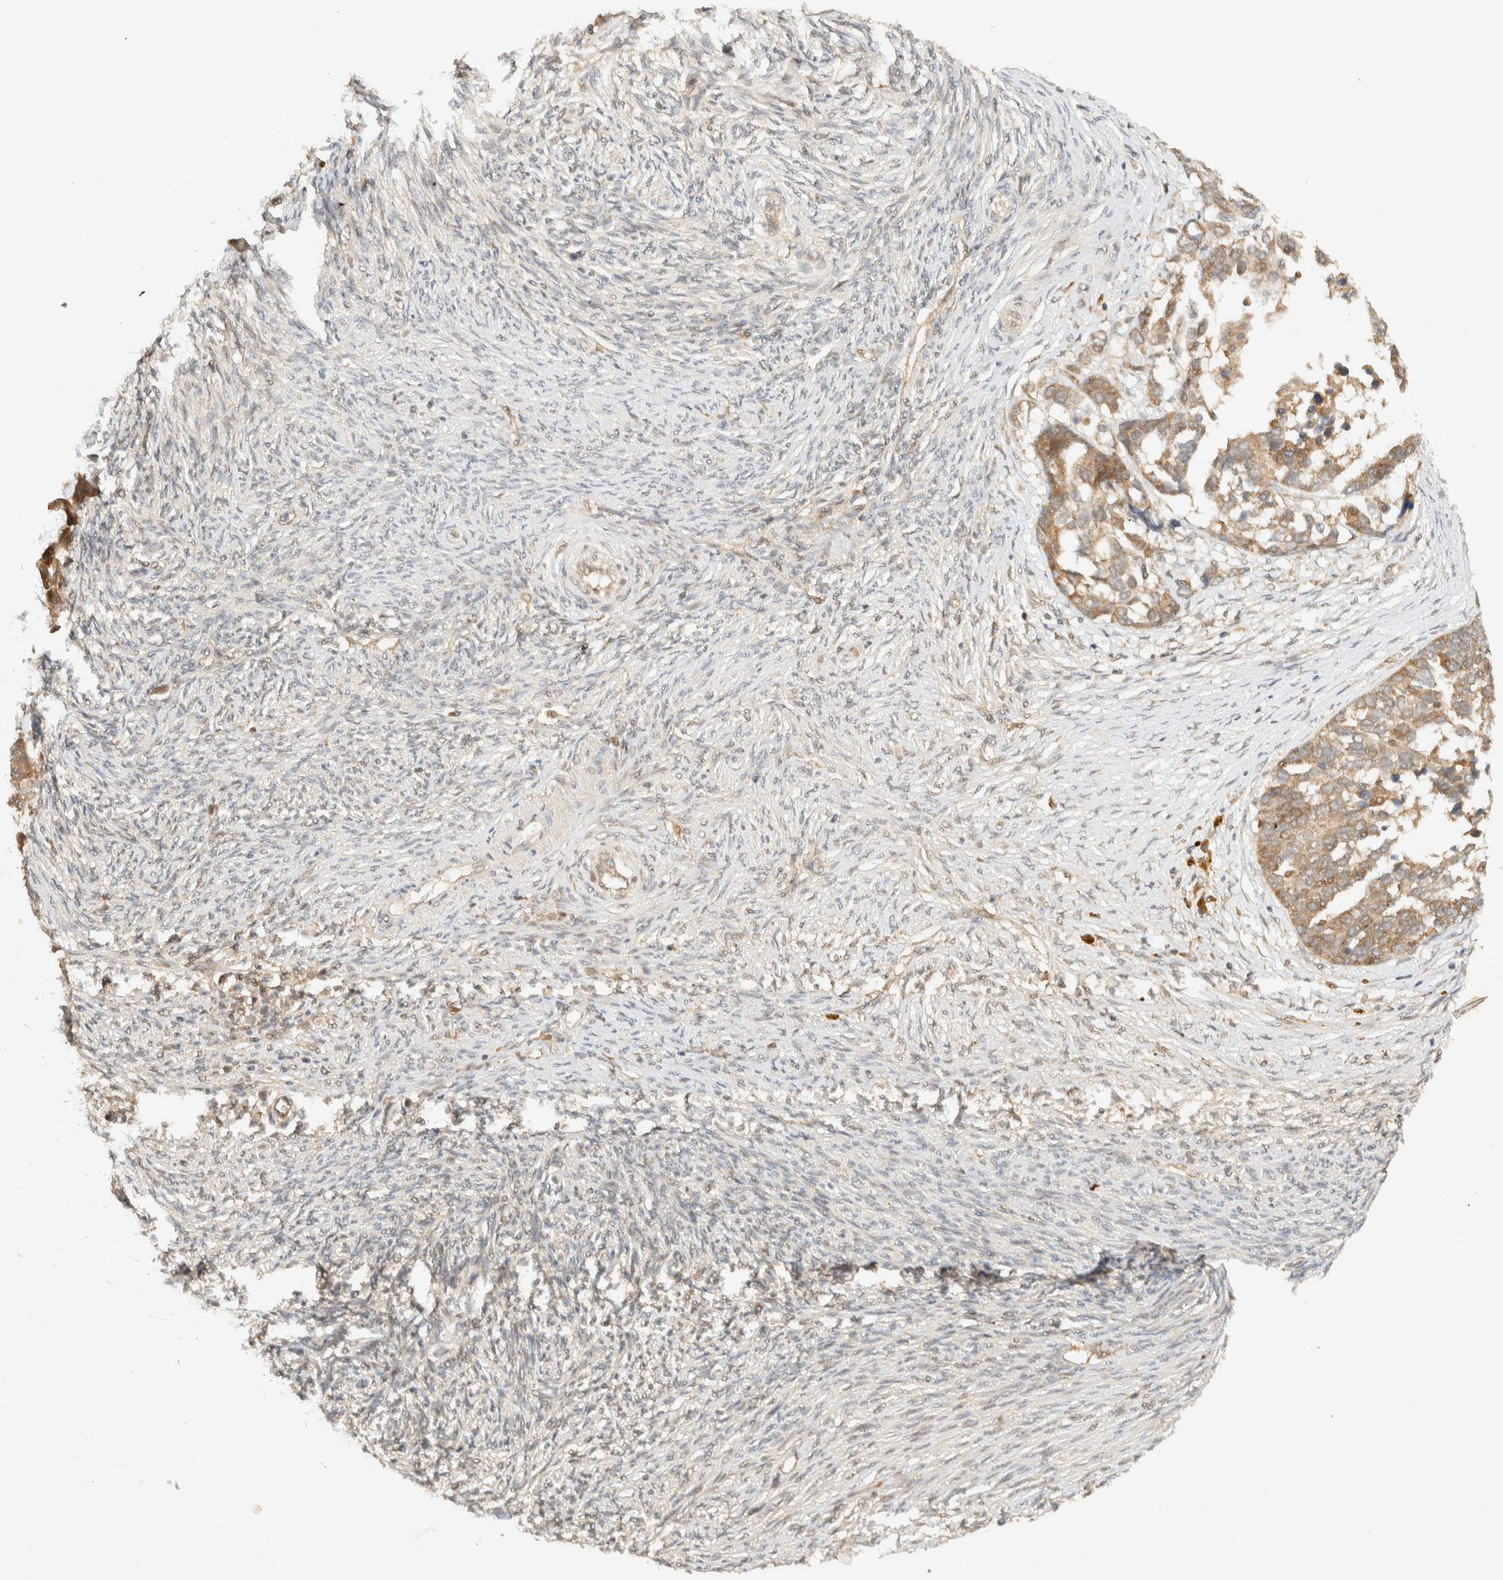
{"staining": {"intensity": "moderate", "quantity": ">75%", "location": "cytoplasmic/membranous"}, "tissue": "ovarian cancer", "cell_type": "Tumor cells", "image_type": "cancer", "snomed": [{"axis": "morphology", "description": "Cystadenocarcinoma, serous, NOS"}, {"axis": "topography", "description": "Ovary"}], "caption": "Ovarian cancer stained with a brown dye displays moderate cytoplasmic/membranous positive staining in approximately >75% of tumor cells.", "gene": "ZBTB34", "patient": {"sex": "female", "age": 44}}